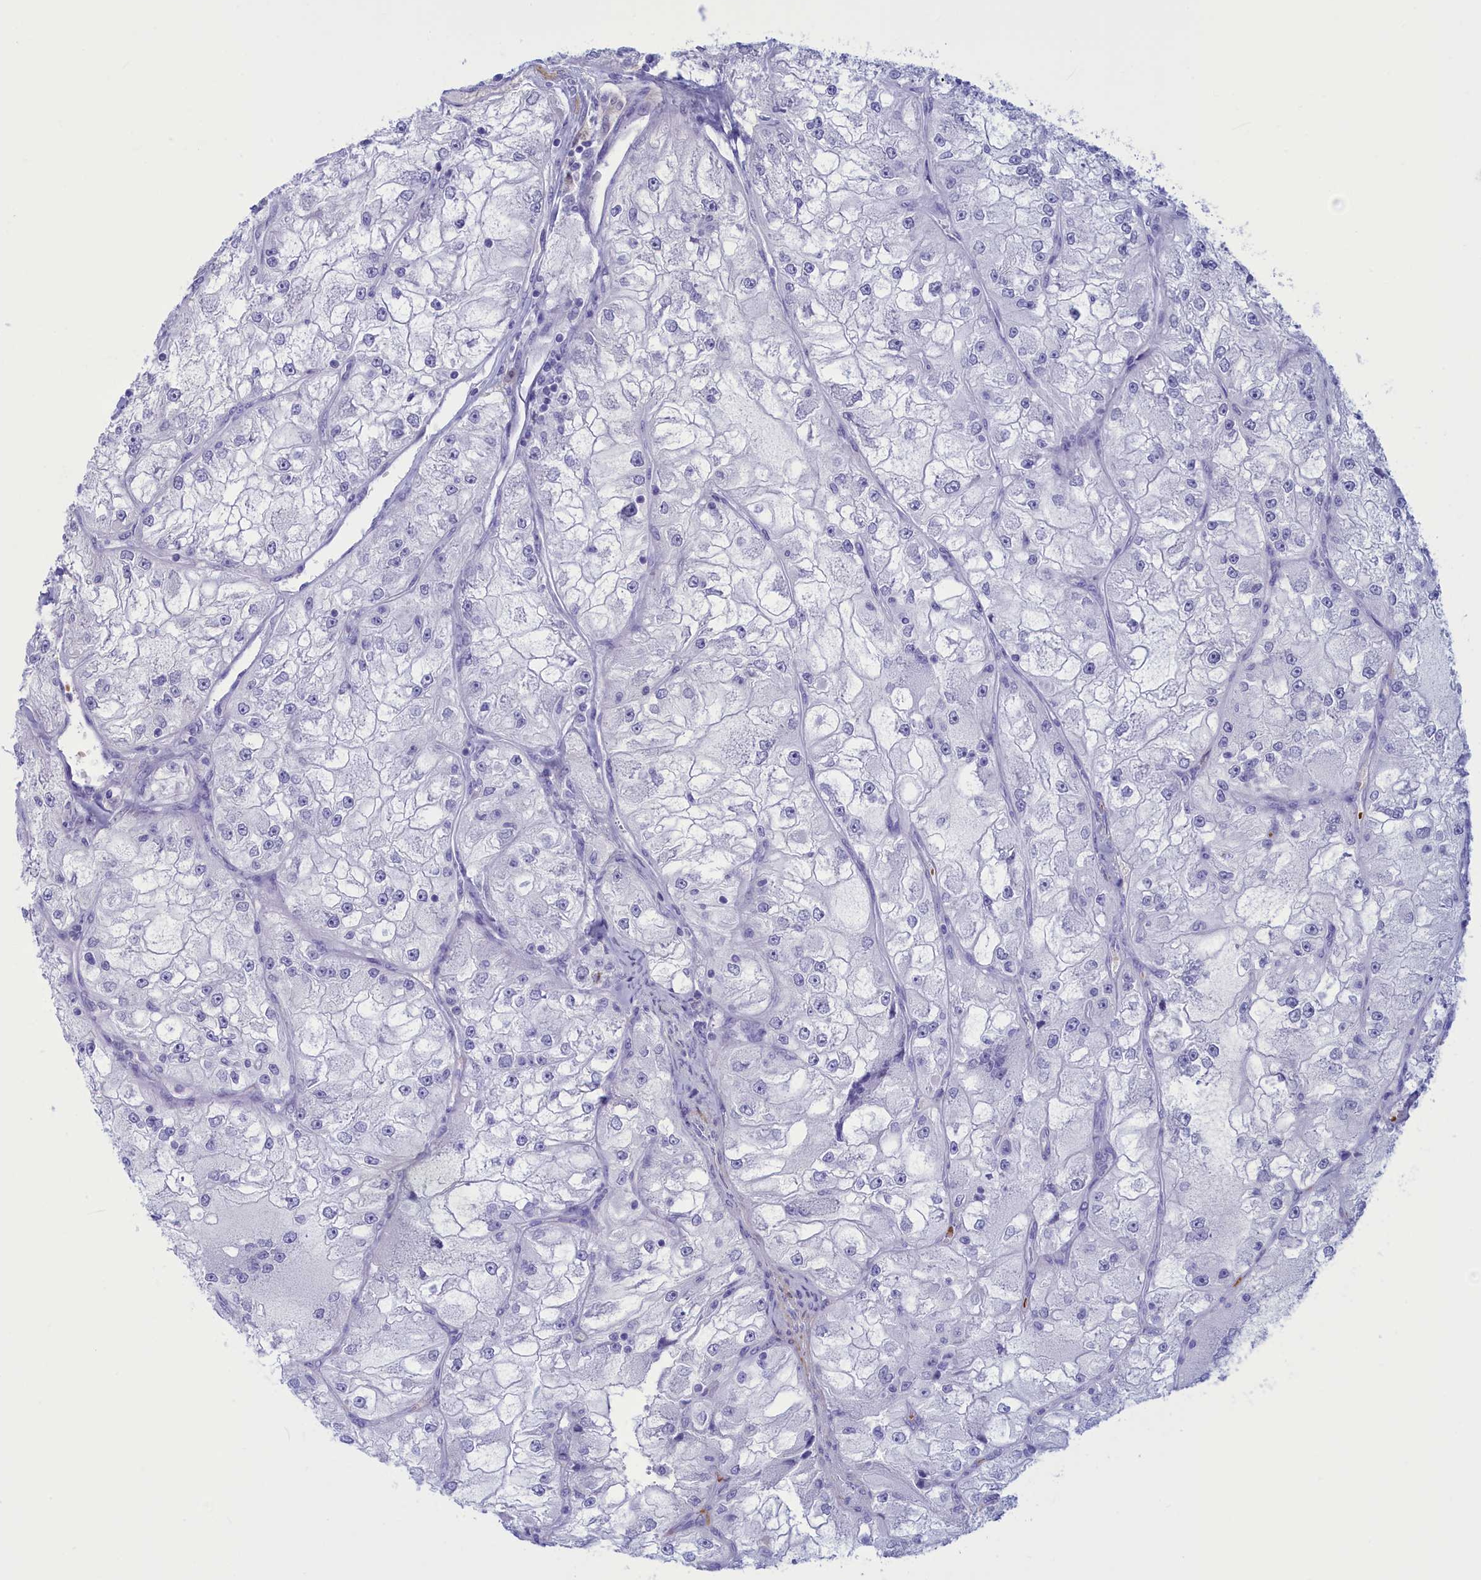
{"staining": {"intensity": "negative", "quantity": "none", "location": "none"}, "tissue": "renal cancer", "cell_type": "Tumor cells", "image_type": "cancer", "snomed": [{"axis": "morphology", "description": "Adenocarcinoma, NOS"}, {"axis": "topography", "description": "Kidney"}], "caption": "DAB (3,3'-diaminobenzidine) immunohistochemical staining of human renal cancer (adenocarcinoma) displays no significant positivity in tumor cells.", "gene": "GAPDHS", "patient": {"sex": "female", "age": 72}}